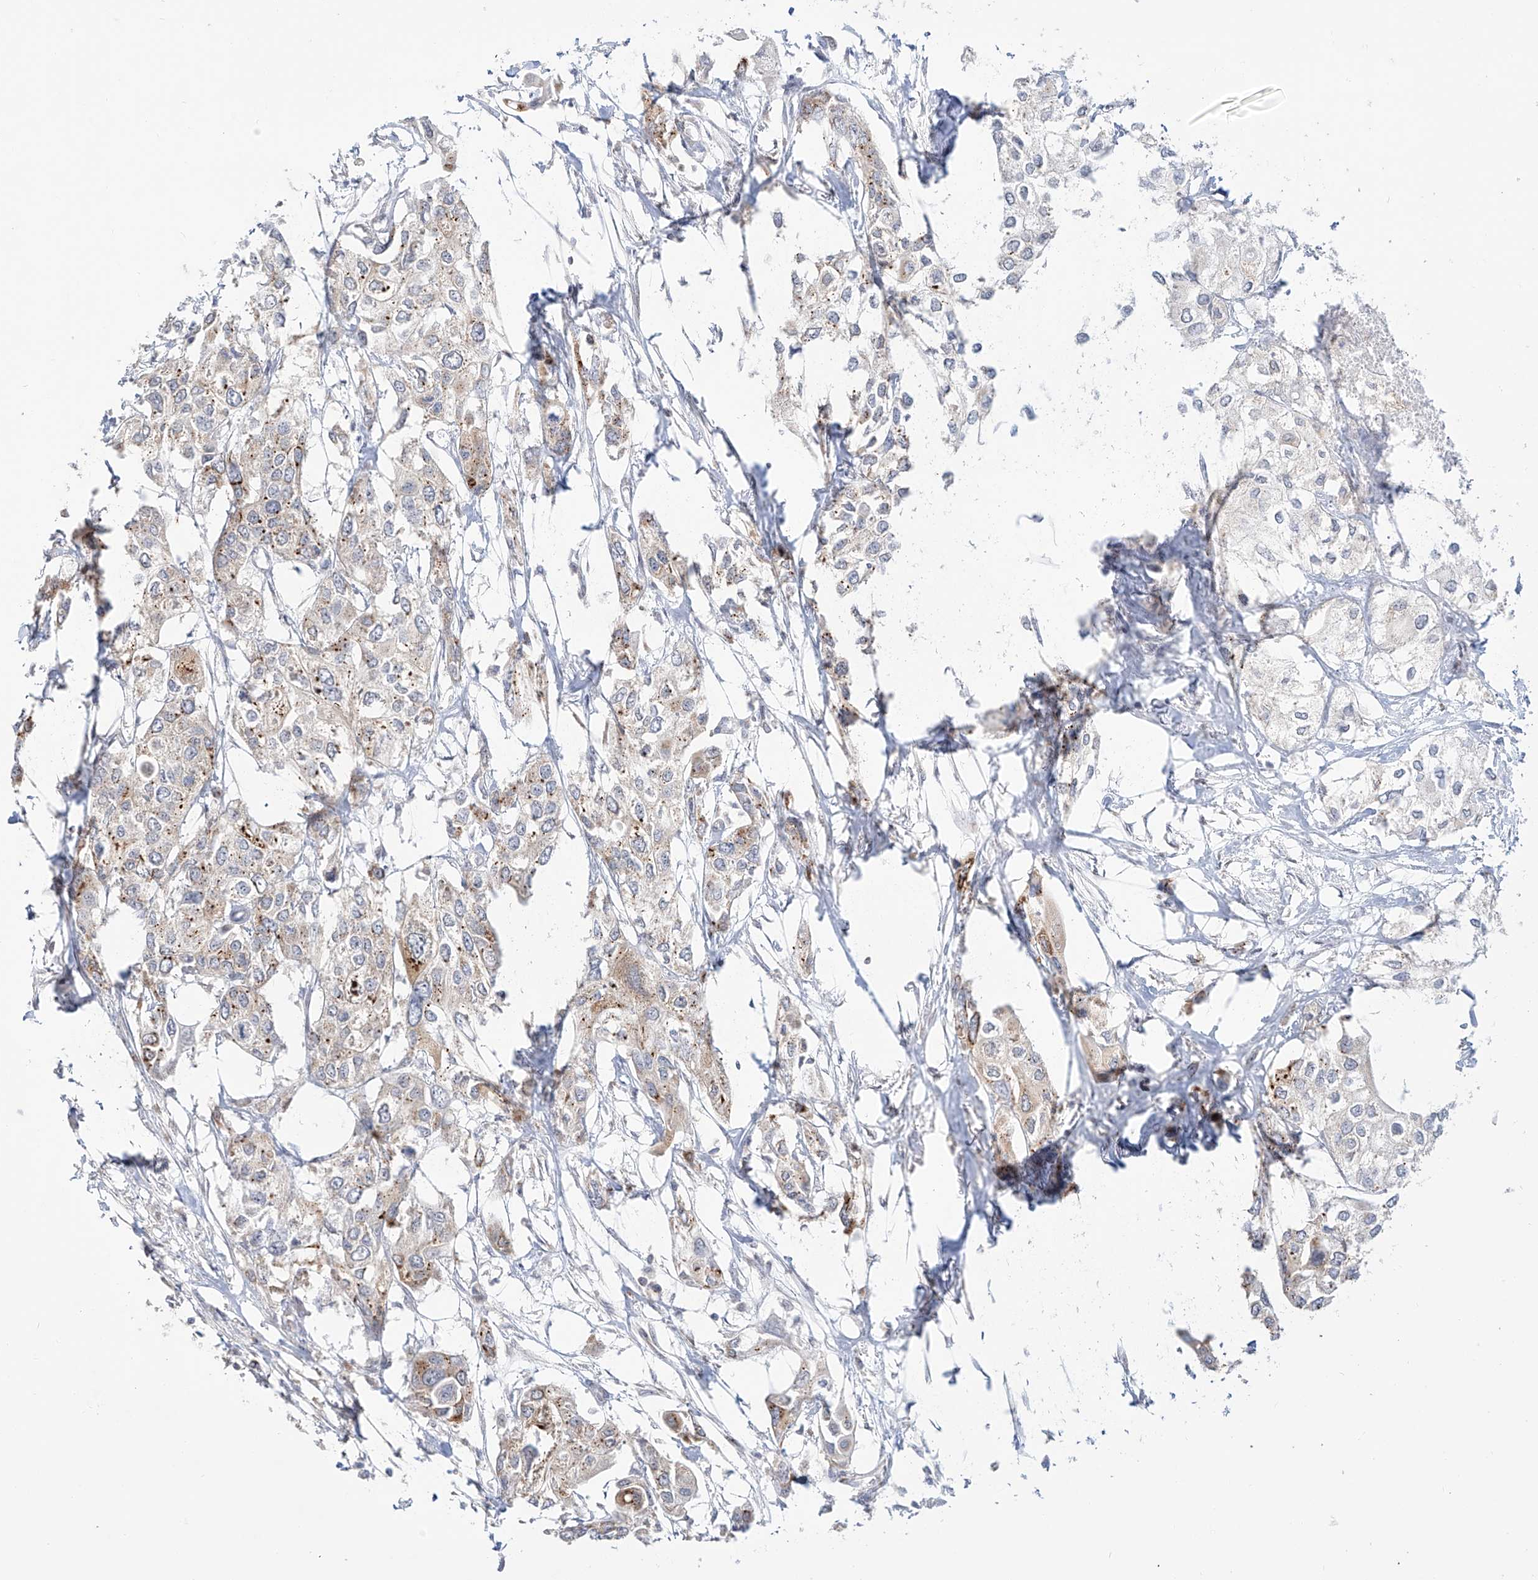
{"staining": {"intensity": "weak", "quantity": "25%-75%", "location": "cytoplasmic/membranous"}, "tissue": "urothelial cancer", "cell_type": "Tumor cells", "image_type": "cancer", "snomed": [{"axis": "morphology", "description": "Urothelial carcinoma, High grade"}, {"axis": "topography", "description": "Urinary bladder"}], "caption": "Immunohistochemistry (IHC) histopathology image of urothelial cancer stained for a protein (brown), which exhibits low levels of weak cytoplasmic/membranous expression in approximately 25%-75% of tumor cells.", "gene": "BSDC1", "patient": {"sex": "male", "age": 64}}